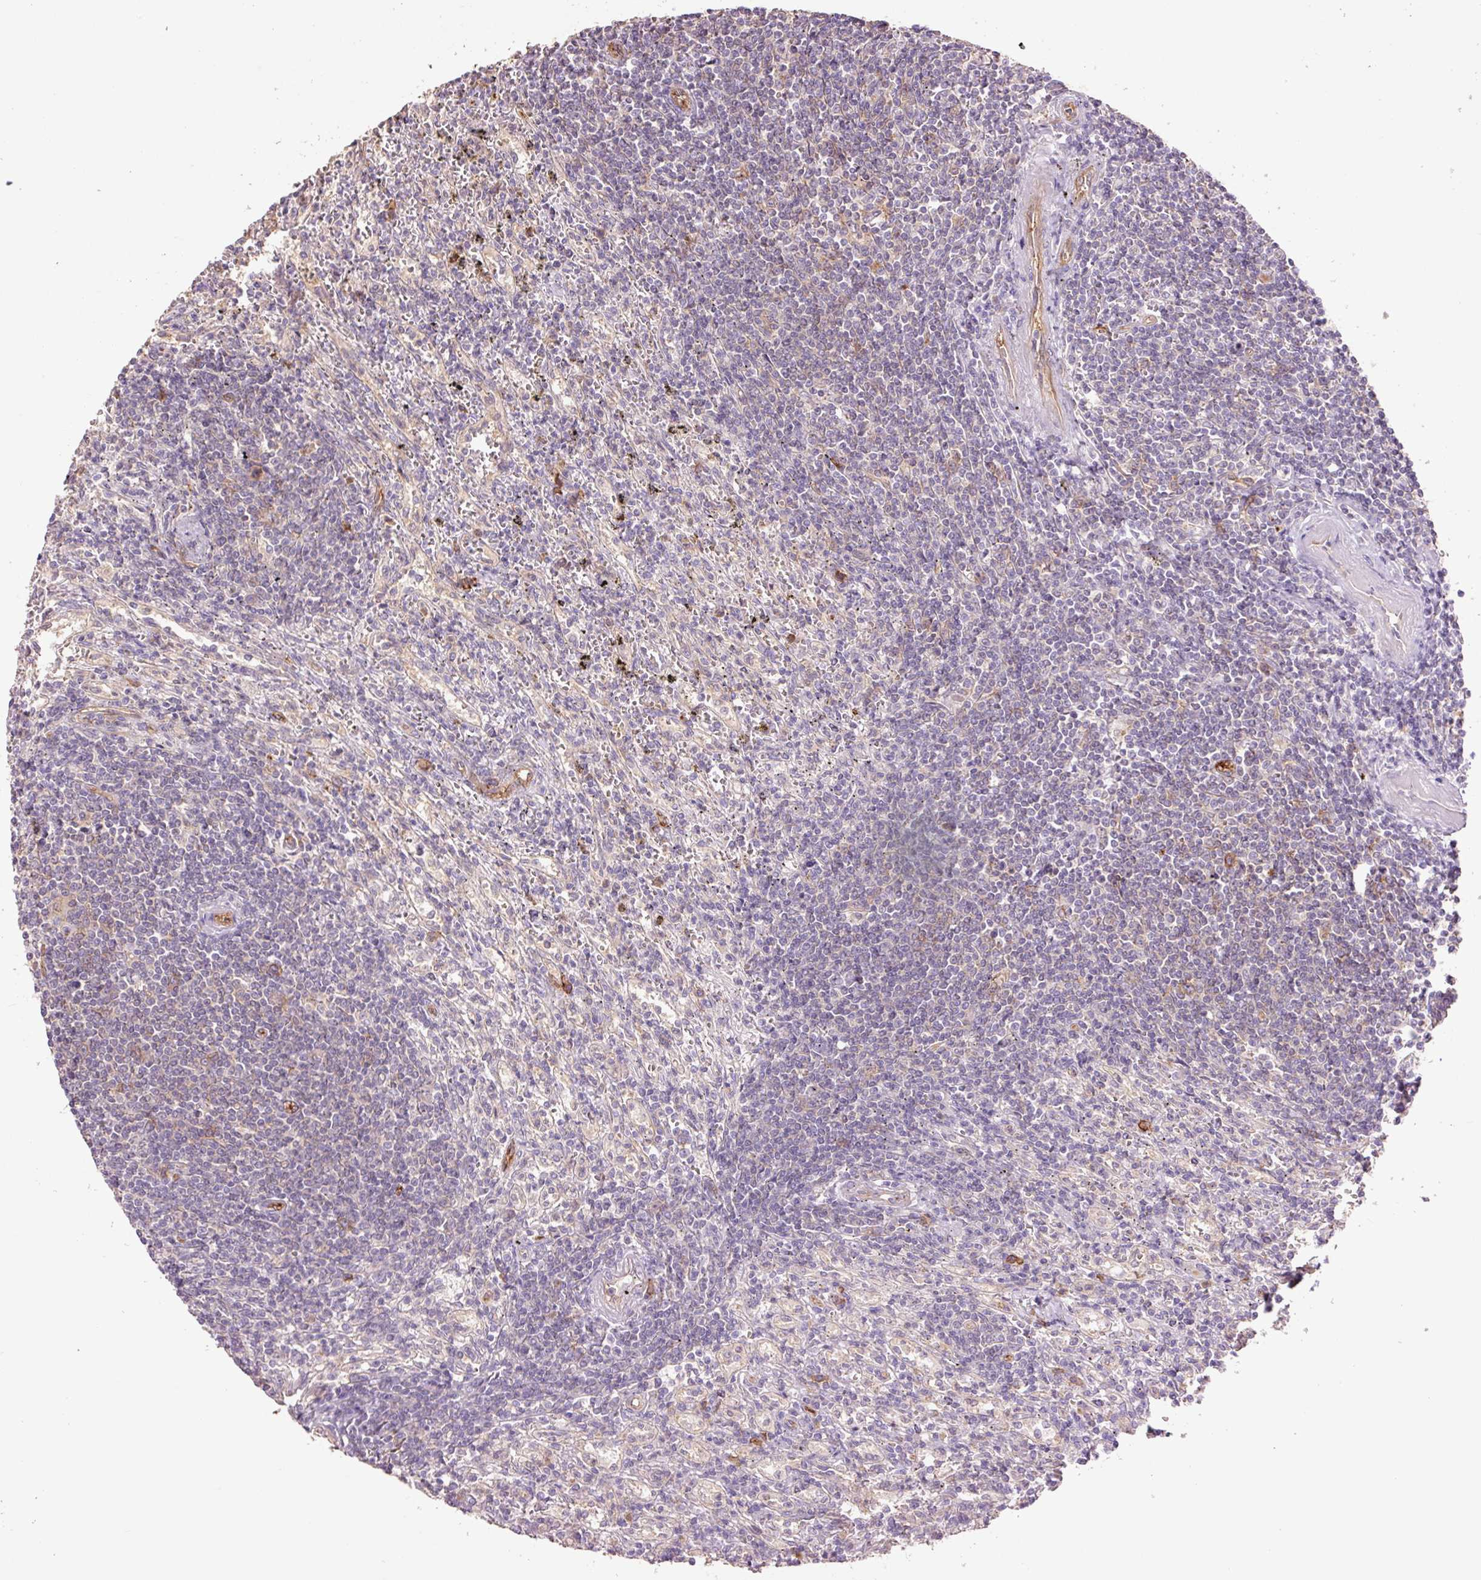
{"staining": {"intensity": "weak", "quantity": "<25%", "location": "cytoplasmic/membranous"}, "tissue": "lymphoma", "cell_type": "Tumor cells", "image_type": "cancer", "snomed": [{"axis": "morphology", "description": "Malignant lymphoma, non-Hodgkin's type, Low grade"}, {"axis": "topography", "description": "Spleen"}], "caption": "Malignant lymphoma, non-Hodgkin's type (low-grade) was stained to show a protein in brown. There is no significant expression in tumor cells. (Stains: DAB (3,3'-diaminobenzidine) immunohistochemistry with hematoxylin counter stain, Microscopy: brightfield microscopy at high magnification).", "gene": "SLC1A4", "patient": {"sex": "male", "age": 76}}